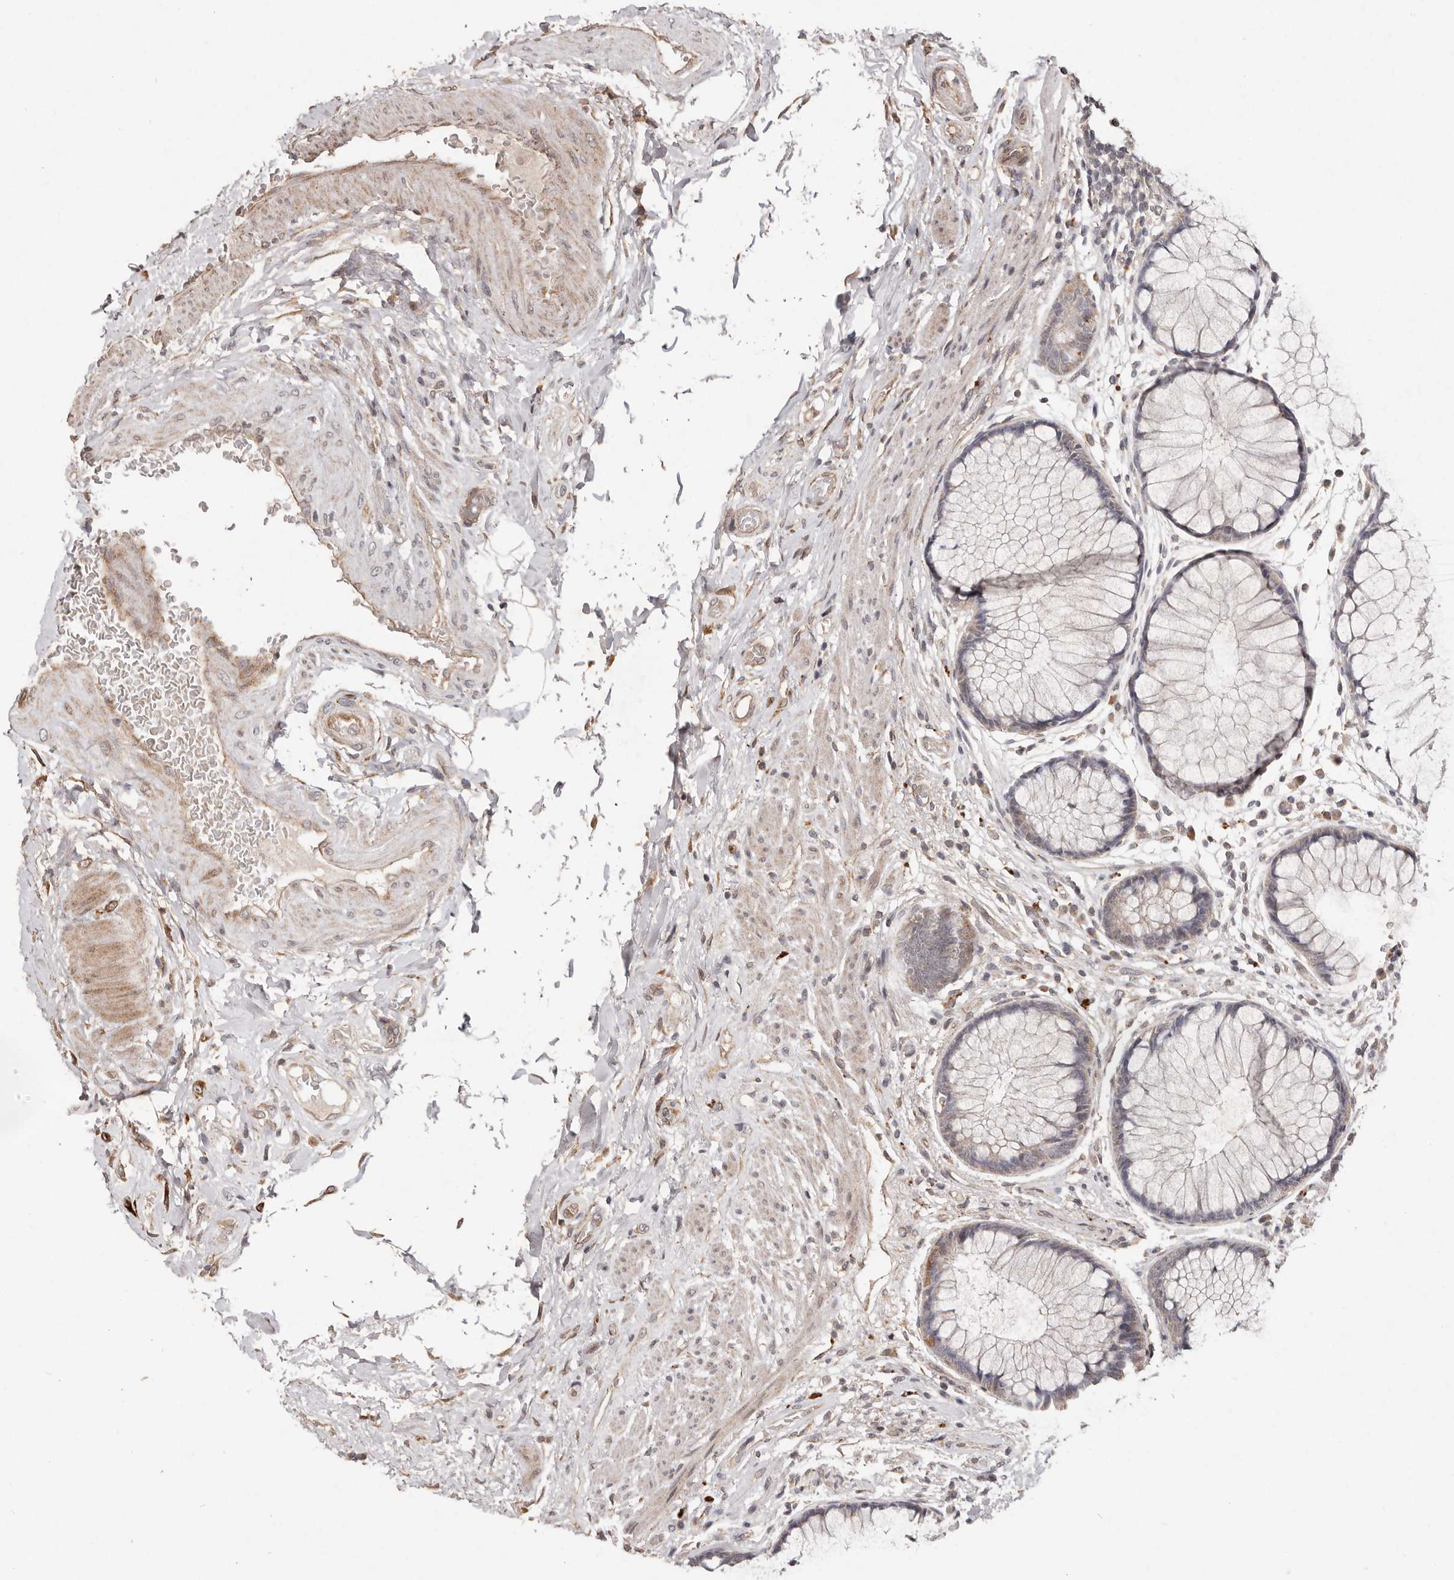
{"staining": {"intensity": "moderate", "quantity": ">75%", "location": "cytoplasmic/membranous"}, "tissue": "rectum", "cell_type": "Glandular cells", "image_type": "normal", "snomed": [{"axis": "morphology", "description": "Normal tissue, NOS"}, {"axis": "topography", "description": "Rectum"}], "caption": "Immunohistochemical staining of normal human rectum displays moderate cytoplasmic/membranous protein positivity in approximately >75% of glandular cells.", "gene": "PLOD2", "patient": {"sex": "male", "age": 51}}